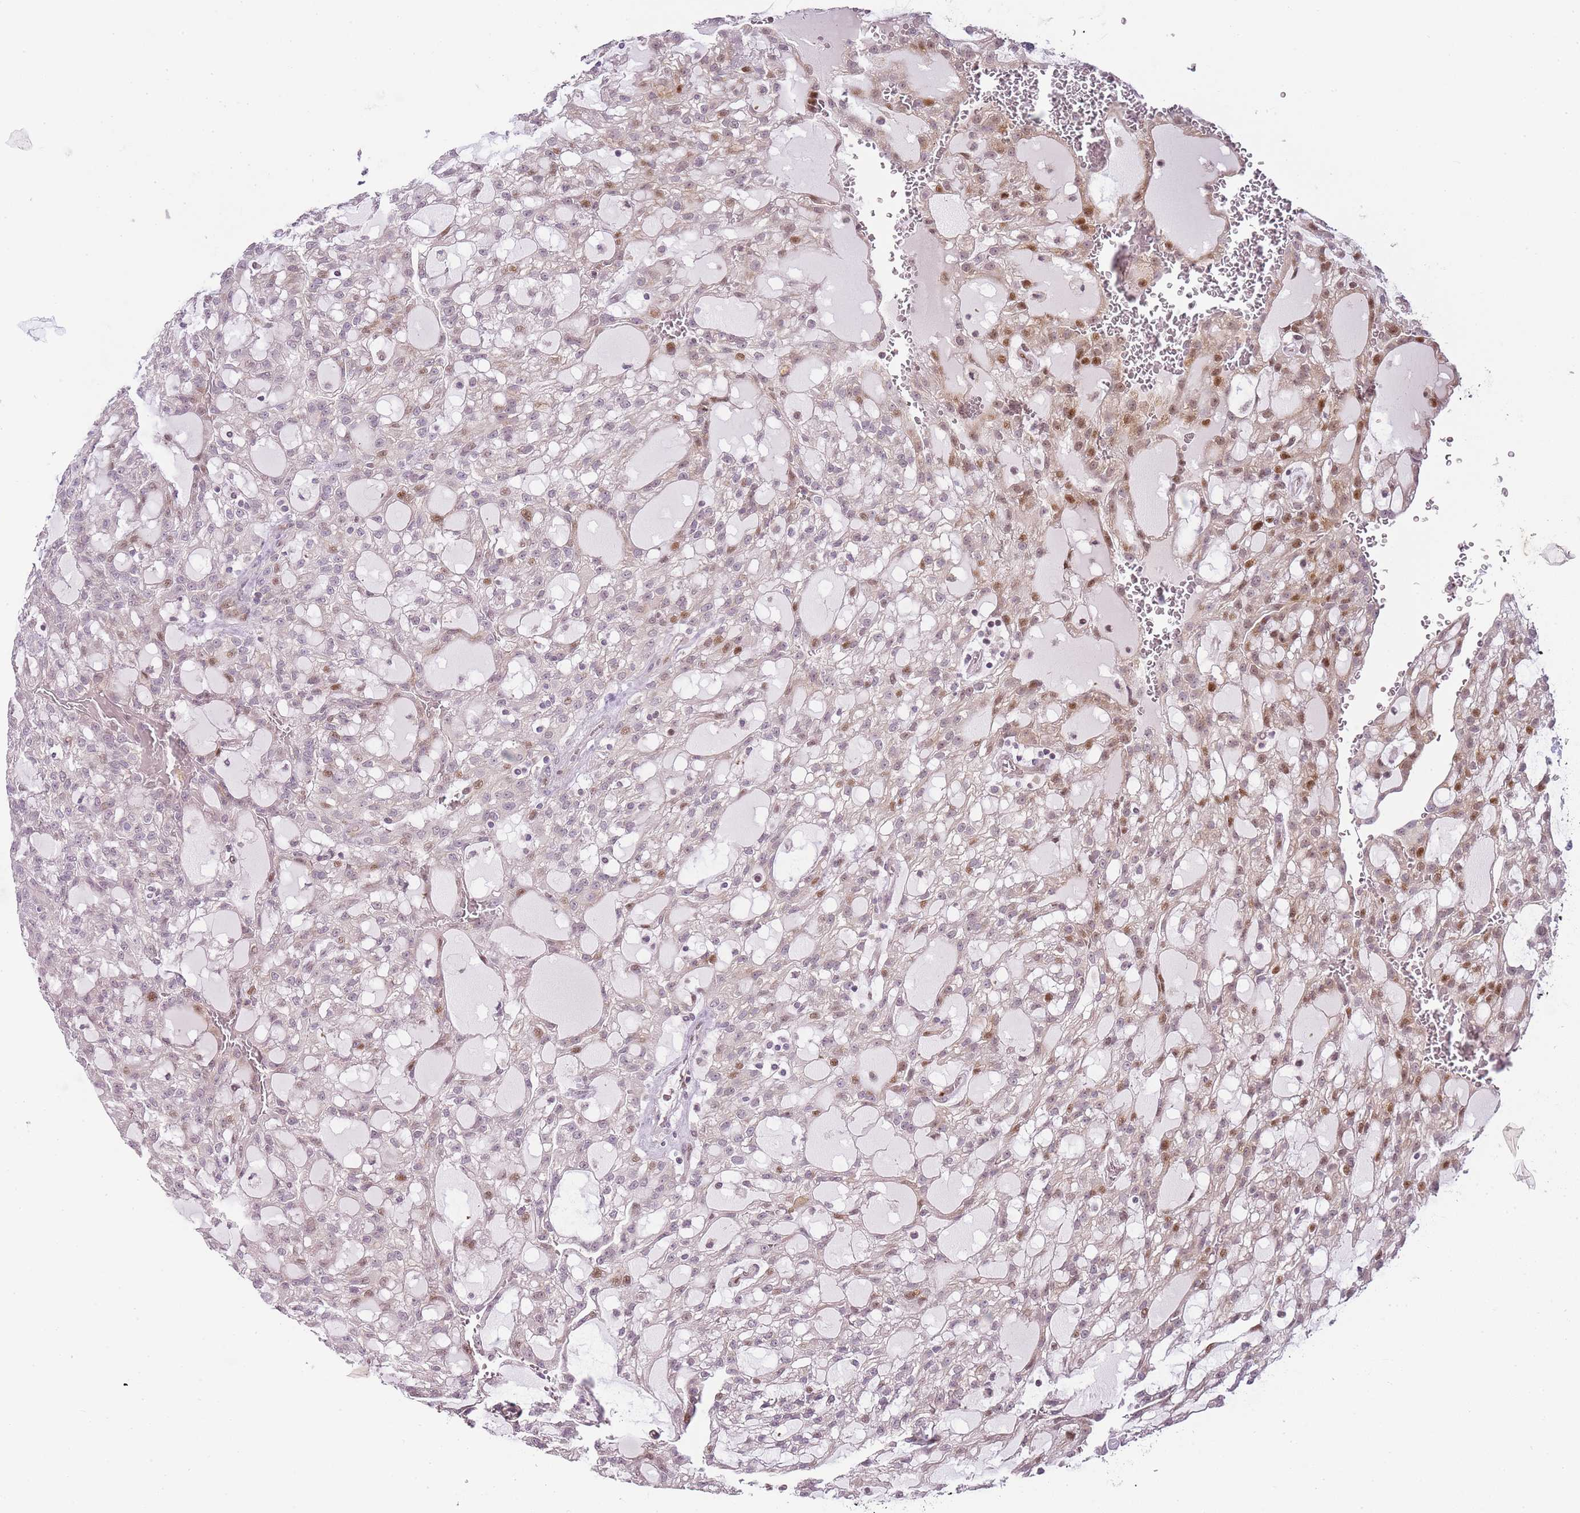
{"staining": {"intensity": "moderate", "quantity": "<25%", "location": "nuclear"}, "tissue": "renal cancer", "cell_type": "Tumor cells", "image_type": "cancer", "snomed": [{"axis": "morphology", "description": "Adenocarcinoma, NOS"}, {"axis": "topography", "description": "Kidney"}], "caption": "Renal cancer (adenocarcinoma) stained with a protein marker shows moderate staining in tumor cells.", "gene": "OGG1", "patient": {"sex": "male", "age": 63}}